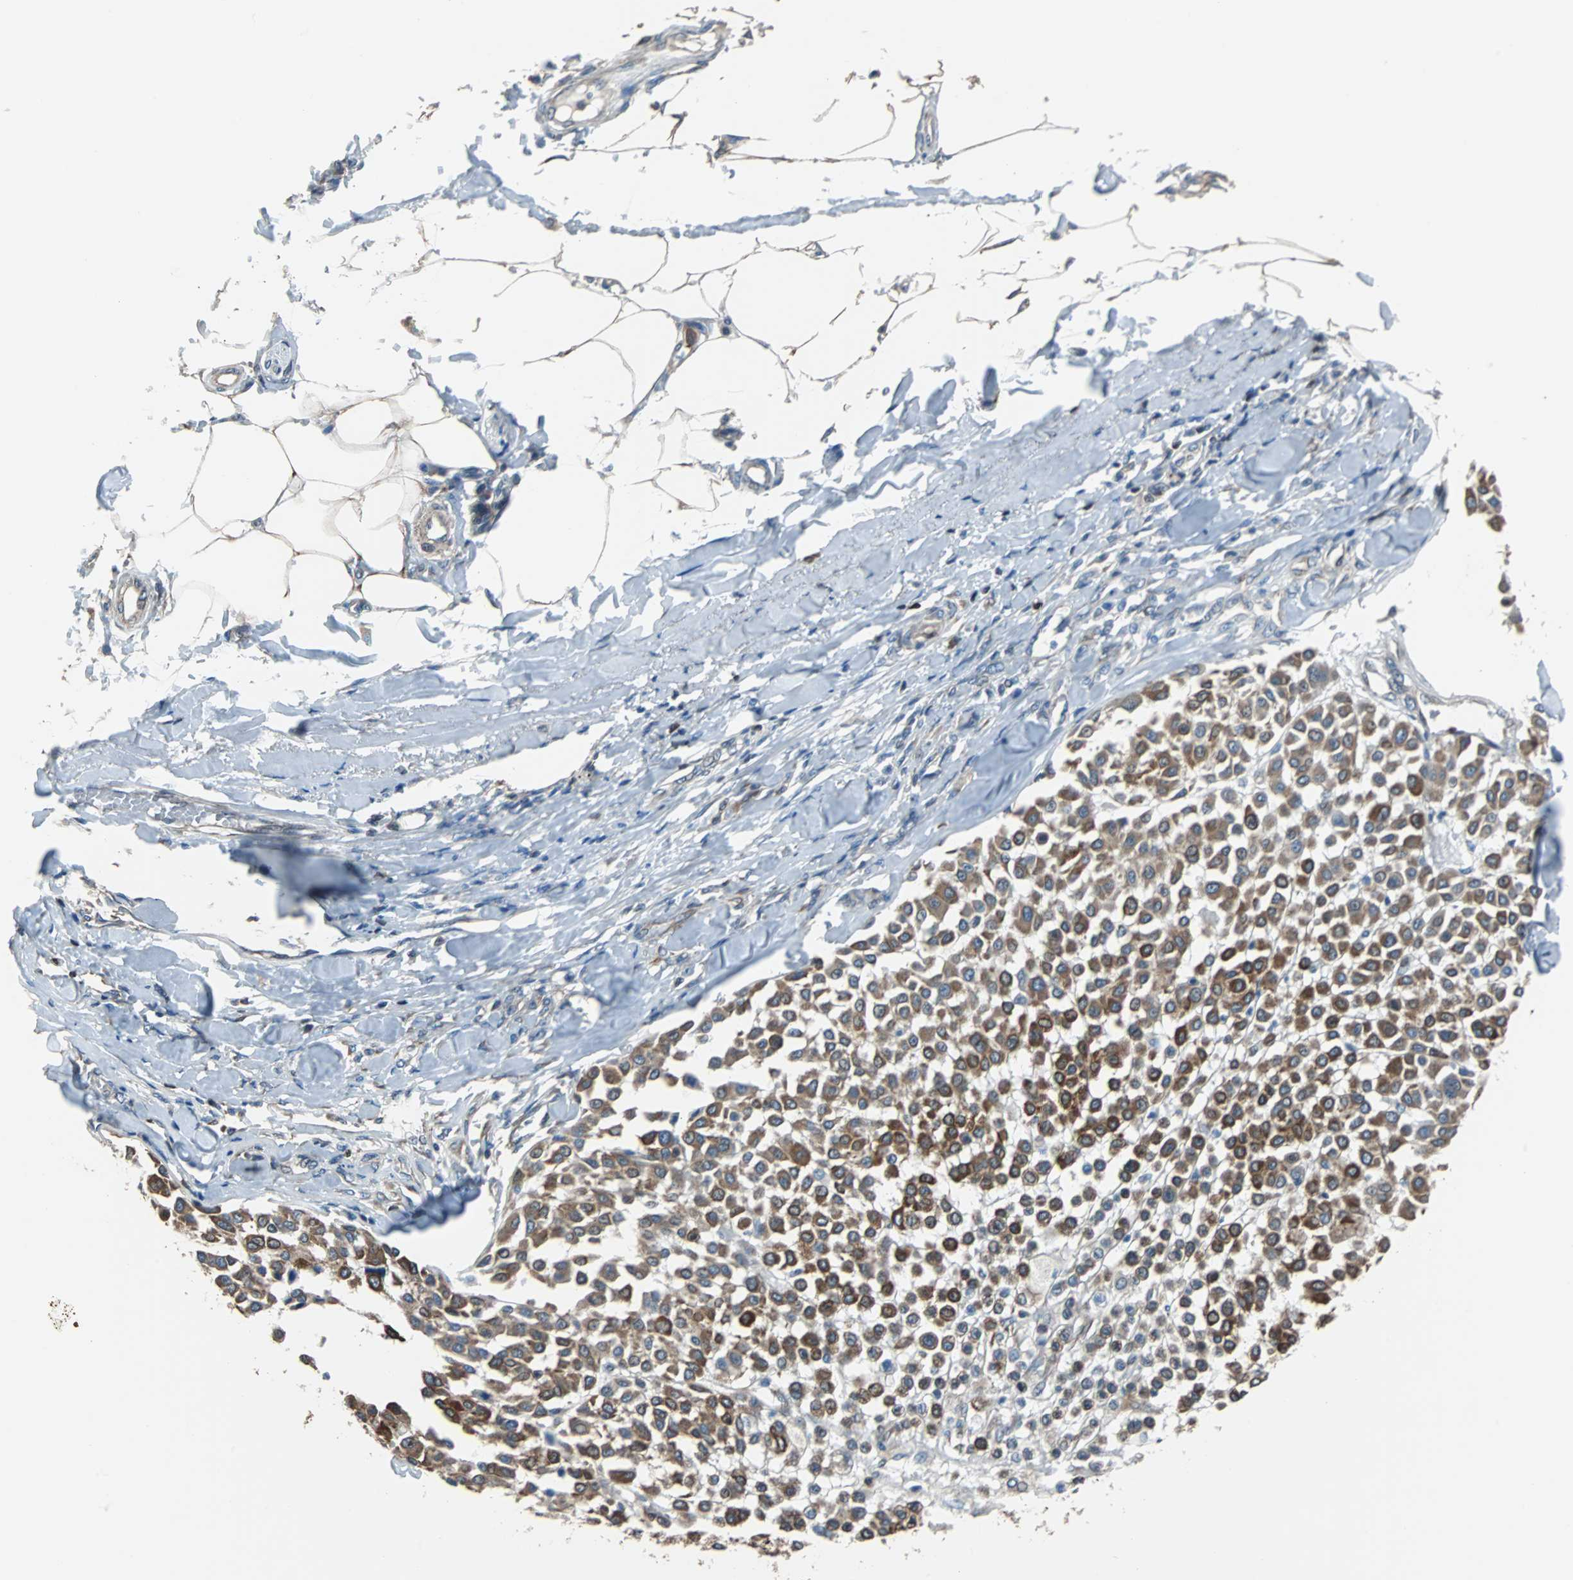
{"staining": {"intensity": "strong", "quantity": ">75%", "location": "cytoplasmic/membranous"}, "tissue": "melanoma", "cell_type": "Tumor cells", "image_type": "cancer", "snomed": [{"axis": "morphology", "description": "Malignant melanoma, Metastatic site"}, {"axis": "topography", "description": "Soft tissue"}], "caption": "Strong cytoplasmic/membranous expression is appreciated in about >75% of tumor cells in malignant melanoma (metastatic site).", "gene": "PBXIP1", "patient": {"sex": "male", "age": 41}}